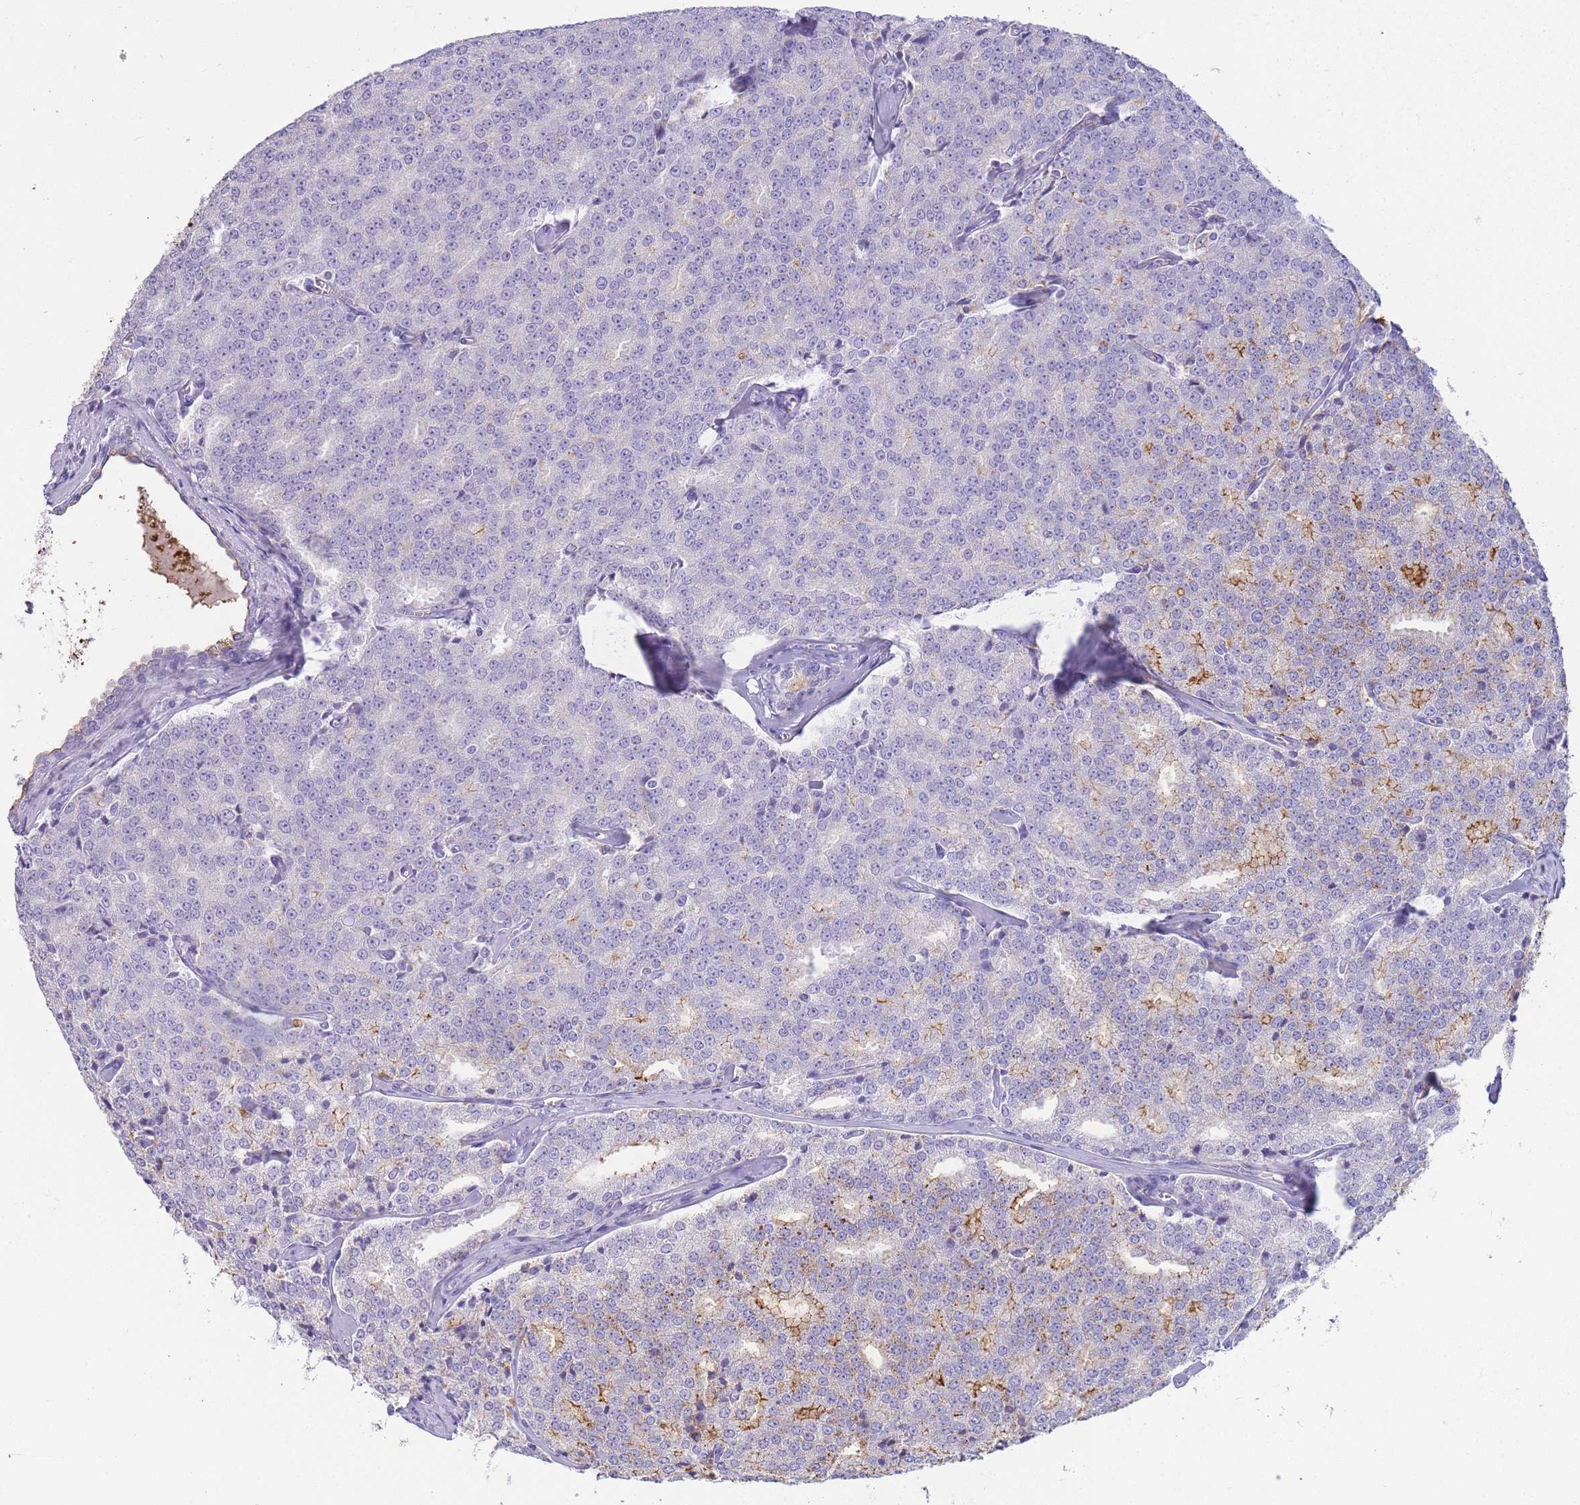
{"staining": {"intensity": "moderate", "quantity": "<25%", "location": "cytoplasmic/membranous"}, "tissue": "prostate cancer", "cell_type": "Tumor cells", "image_type": "cancer", "snomed": [{"axis": "morphology", "description": "Adenocarcinoma, Low grade"}, {"axis": "topography", "description": "Prostate"}], "caption": "Prostate low-grade adenocarcinoma stained with a protein marker reveals moderate staining in tumor cells.", "gene": "DPP4", "patient": {"sex": "male", "age": 60}}